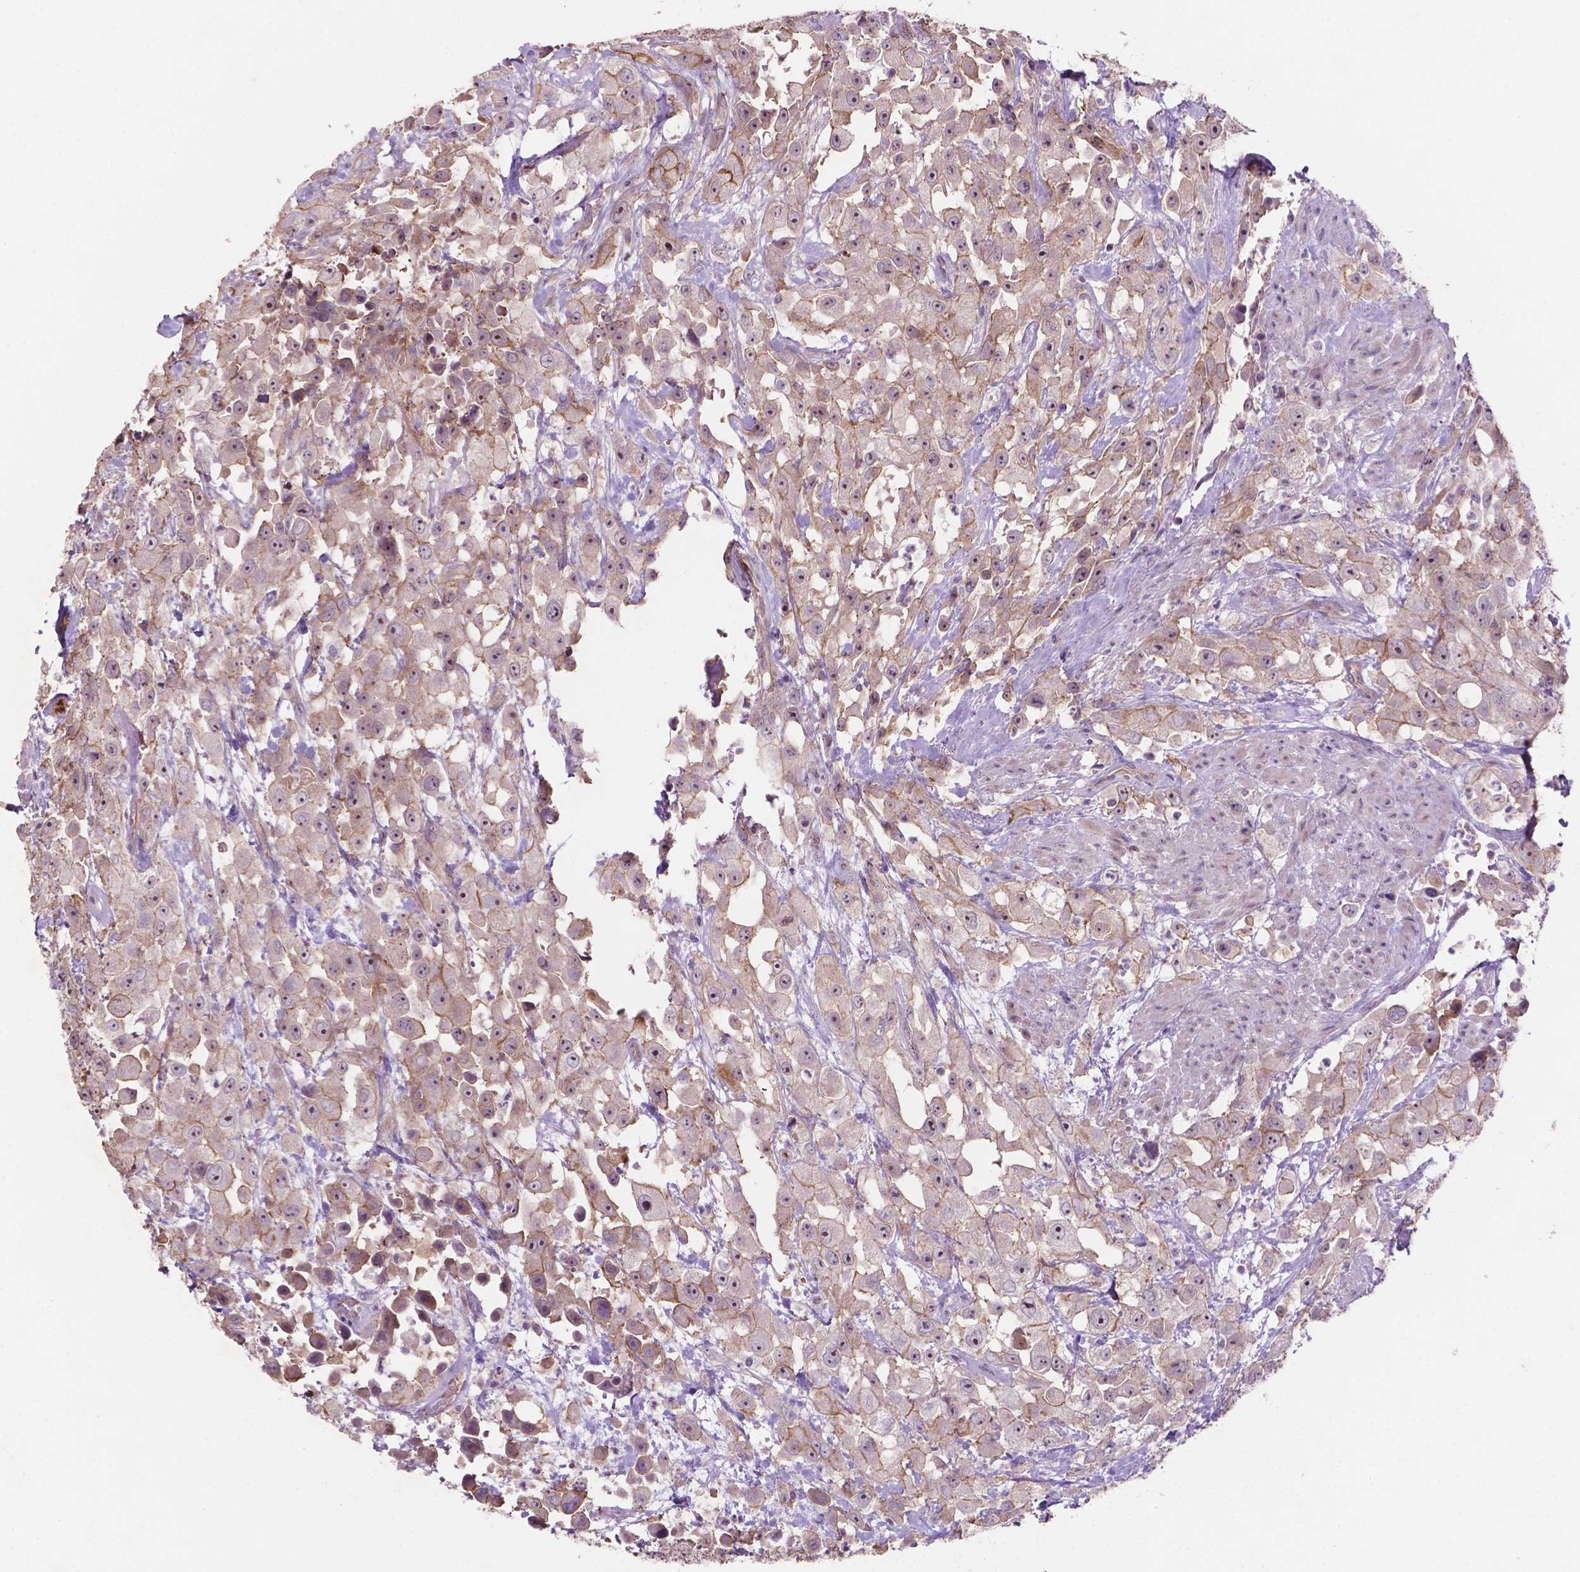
{"staining": {"intensity": "weak", "quantity": ">75%", "location": "cytoplasmic/membranous"}, "tissue": "urothelial cancer", "cell_type": "Tumor cells", "image_type": "cancer", "snomed": [{"axis": "morphology", "description": "Urothelial carcinoma, High grade"}, {"axis": "topography", "description": "Urinary bladder"}], "caption": "There is low levels of weak cytoplasmic/membranous staining in tumor cells of urothelial cancer, as demonstrated by immunohistochemical staining (brown color).", "gene": "ARL5C", "patient": {"sex": "male", "age": 79}}